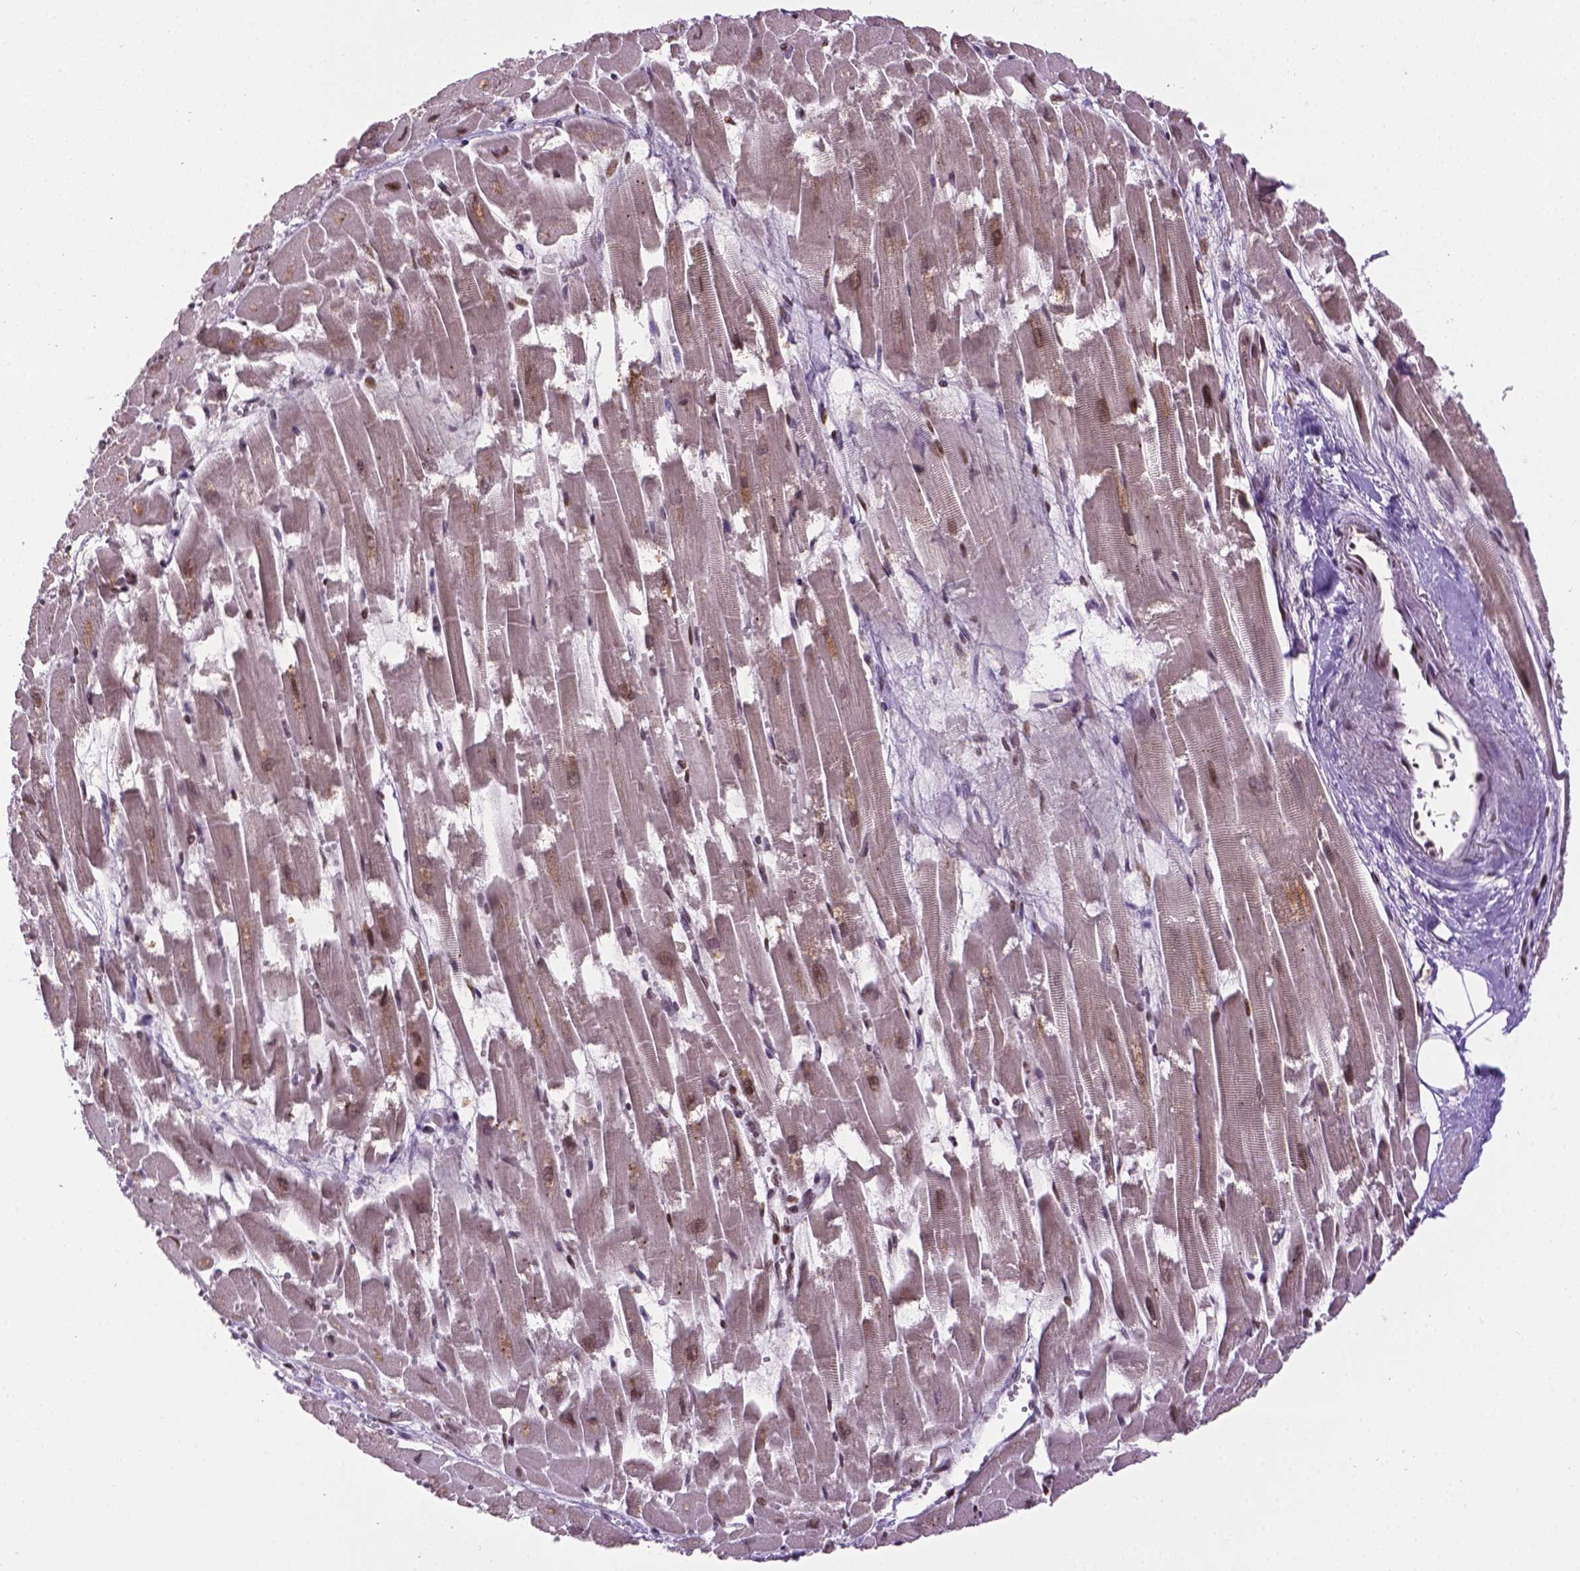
{"staining": {"intensity": "negative", "quantity": "none", "location": "none"}, "tissue": "heart muscle", "cell_type": "Cardiomyocytes", "image_type": "normal", "snomed": [{"axis": "morphology", "description": "Normal tissue, NOS"}, {"axis": "topography", "description": "Heart"}], "caption": "A micrograph of heart muscle stained for a protein reveals no brown staining in cardiomyocytes.", "gene": "ENSG00000289700", "patient": {"sex": "female", "age": 52}}